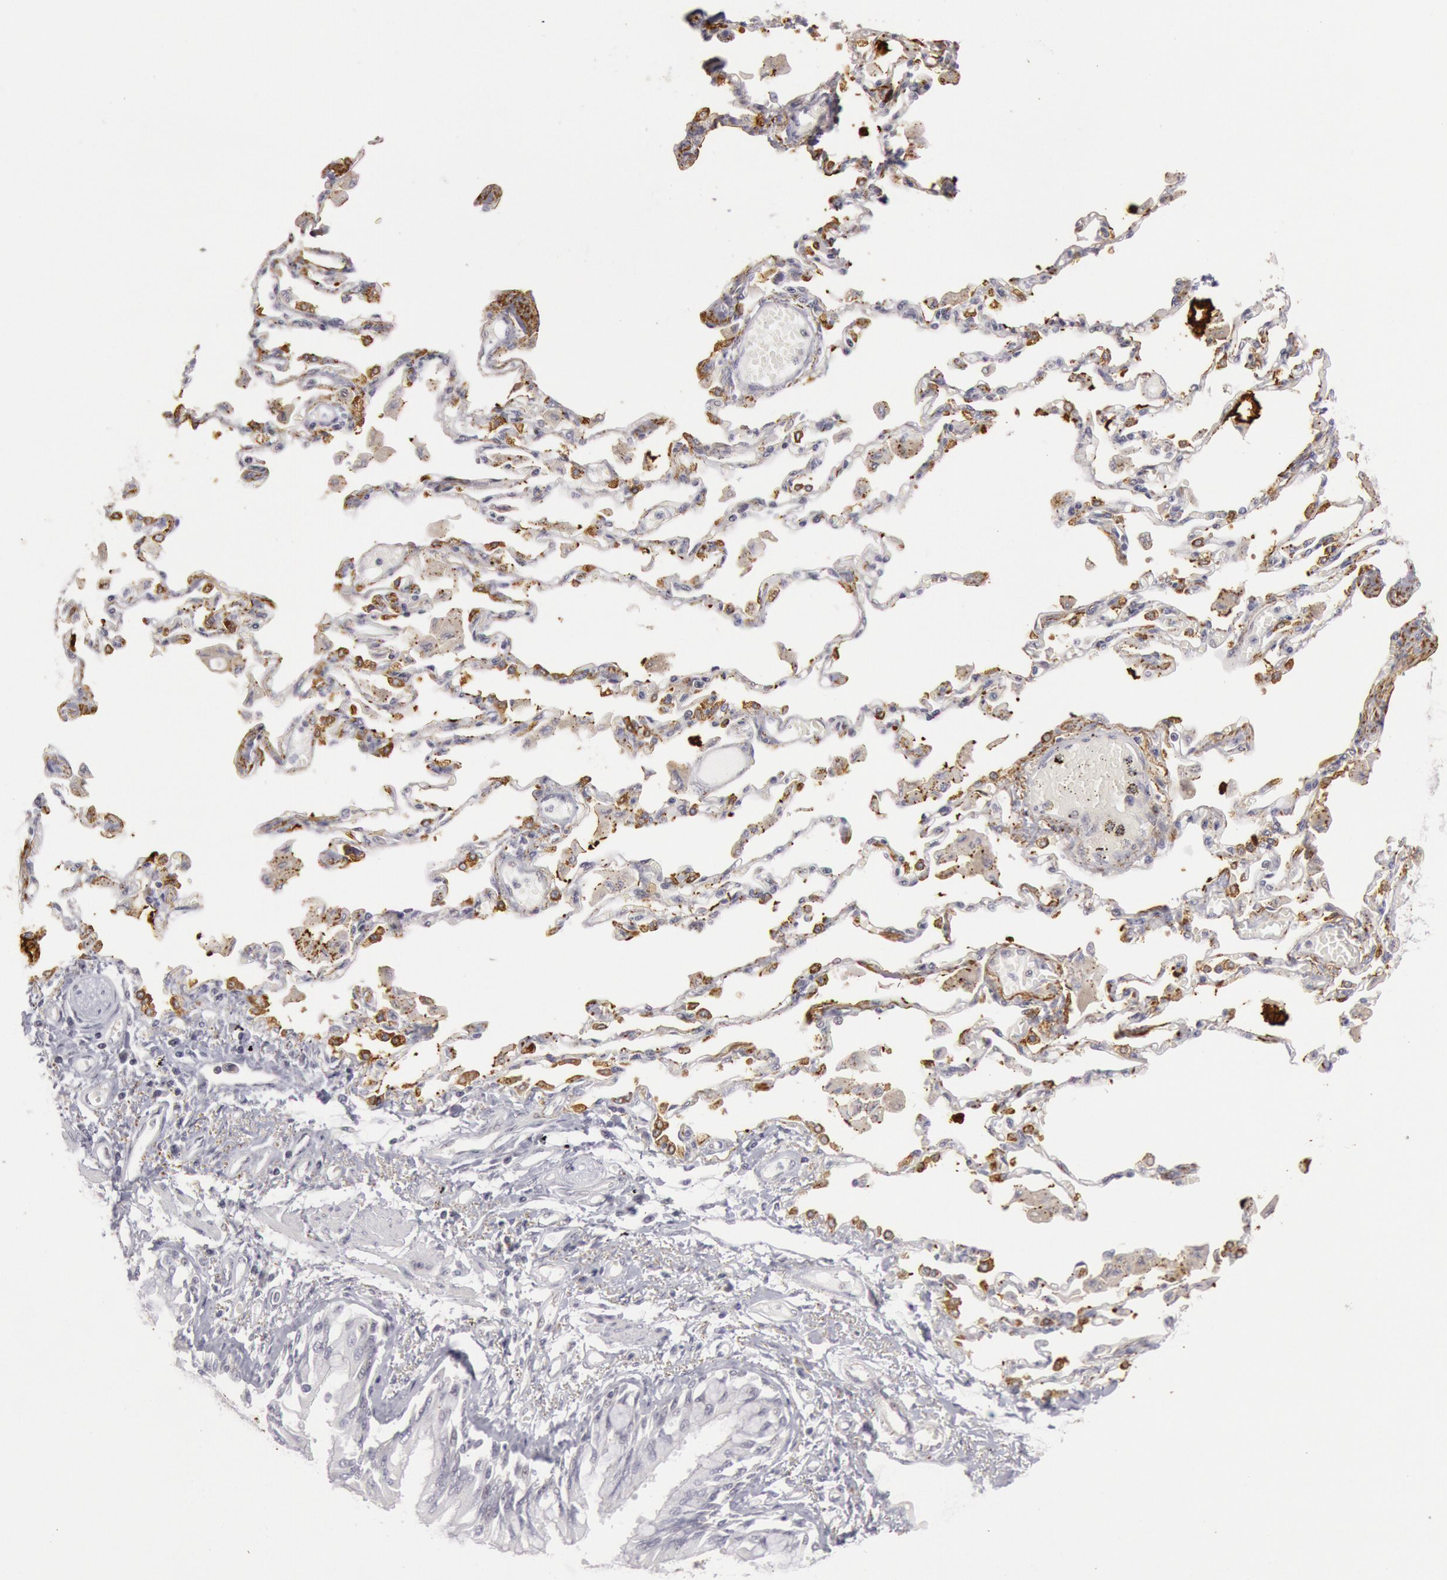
{"staining": {"intensity": "negative", "quantity": "none", "location": "none"}, "tissue": "adipose tissue", "cell_type": "Adipocytes", "image_type": "normal", "snomed": [{"axis": "morphology", "description": "Normal tissue, NOS"}, {"axis": "morphology", "description": "Adenocarcinoma, NOS"}, {"axis": "topography", "description": "Cartilage tissue"}, {"axis": "topography", "description": "Lung"}], "caption": "The immunohistochemistry (IHC) image has no significant positivity in adipocytes of adipose tissue. (DAB immunohistochemistry (IHC) with hematoxylin counter stain).", "gene": "JOSD1", "patient": {"sex": "female", "age": 67}}